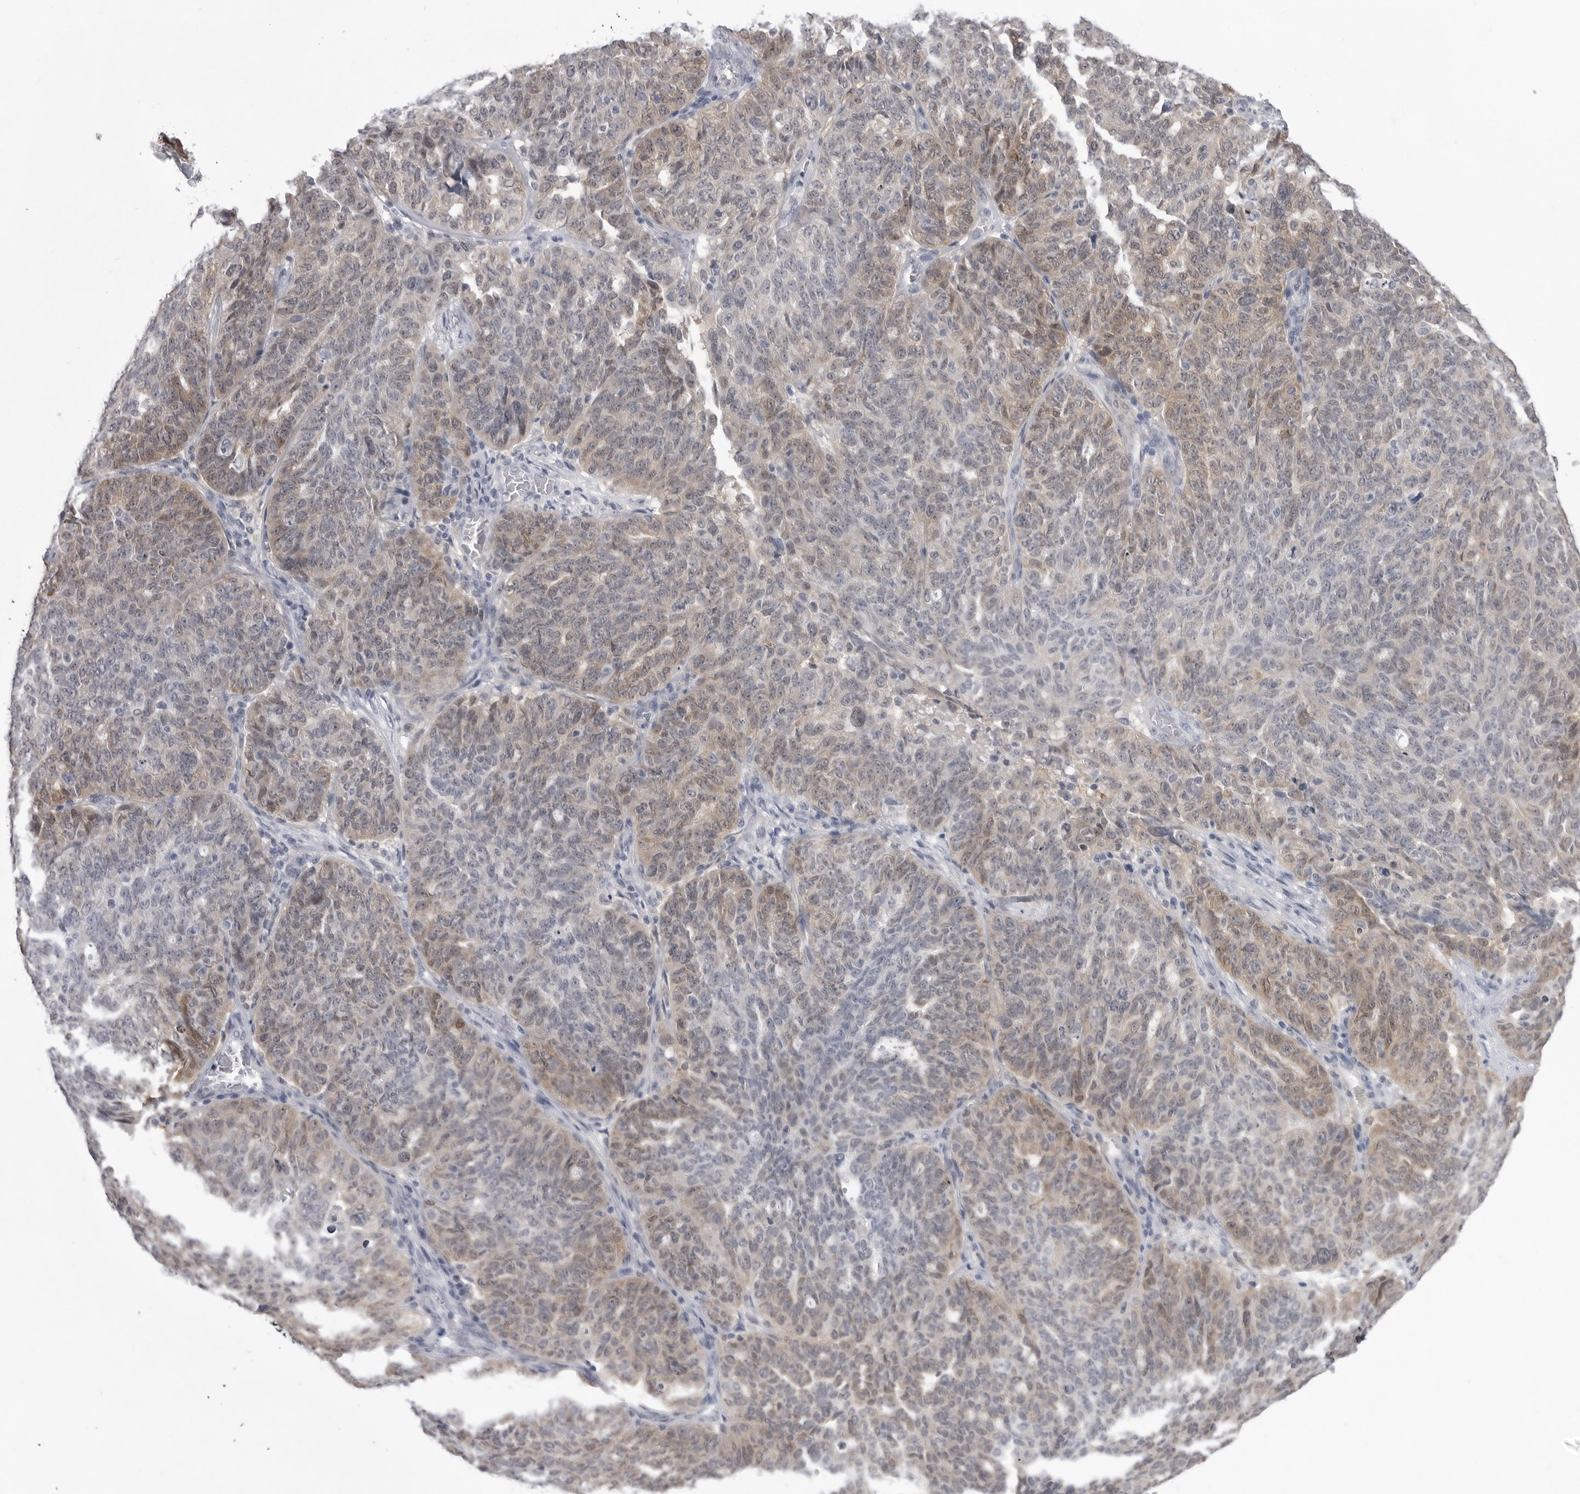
{"staining": {"intensity": "weak", "quantity": "25%-75%", "location": "cytoplasmic/membranous,nuclear"}, "tissue": "ovarian cancer", "cell_type": "Tumor cells", "image_type": "cancer", "snomed": [{"axis": "morphology", "description": "Cystadenocarcinoma, serous, NOS"}, {"axis": "topography", "description": "Ovary"}], "caption": "Serous cystadenocarcinoma (ovarian) stained for a protein reveals weak cytoplasmic/membranous and nuclear positivity in tumor cells.", "gene": "PNPO", "patient": {"sex": "female", "age": 59}}